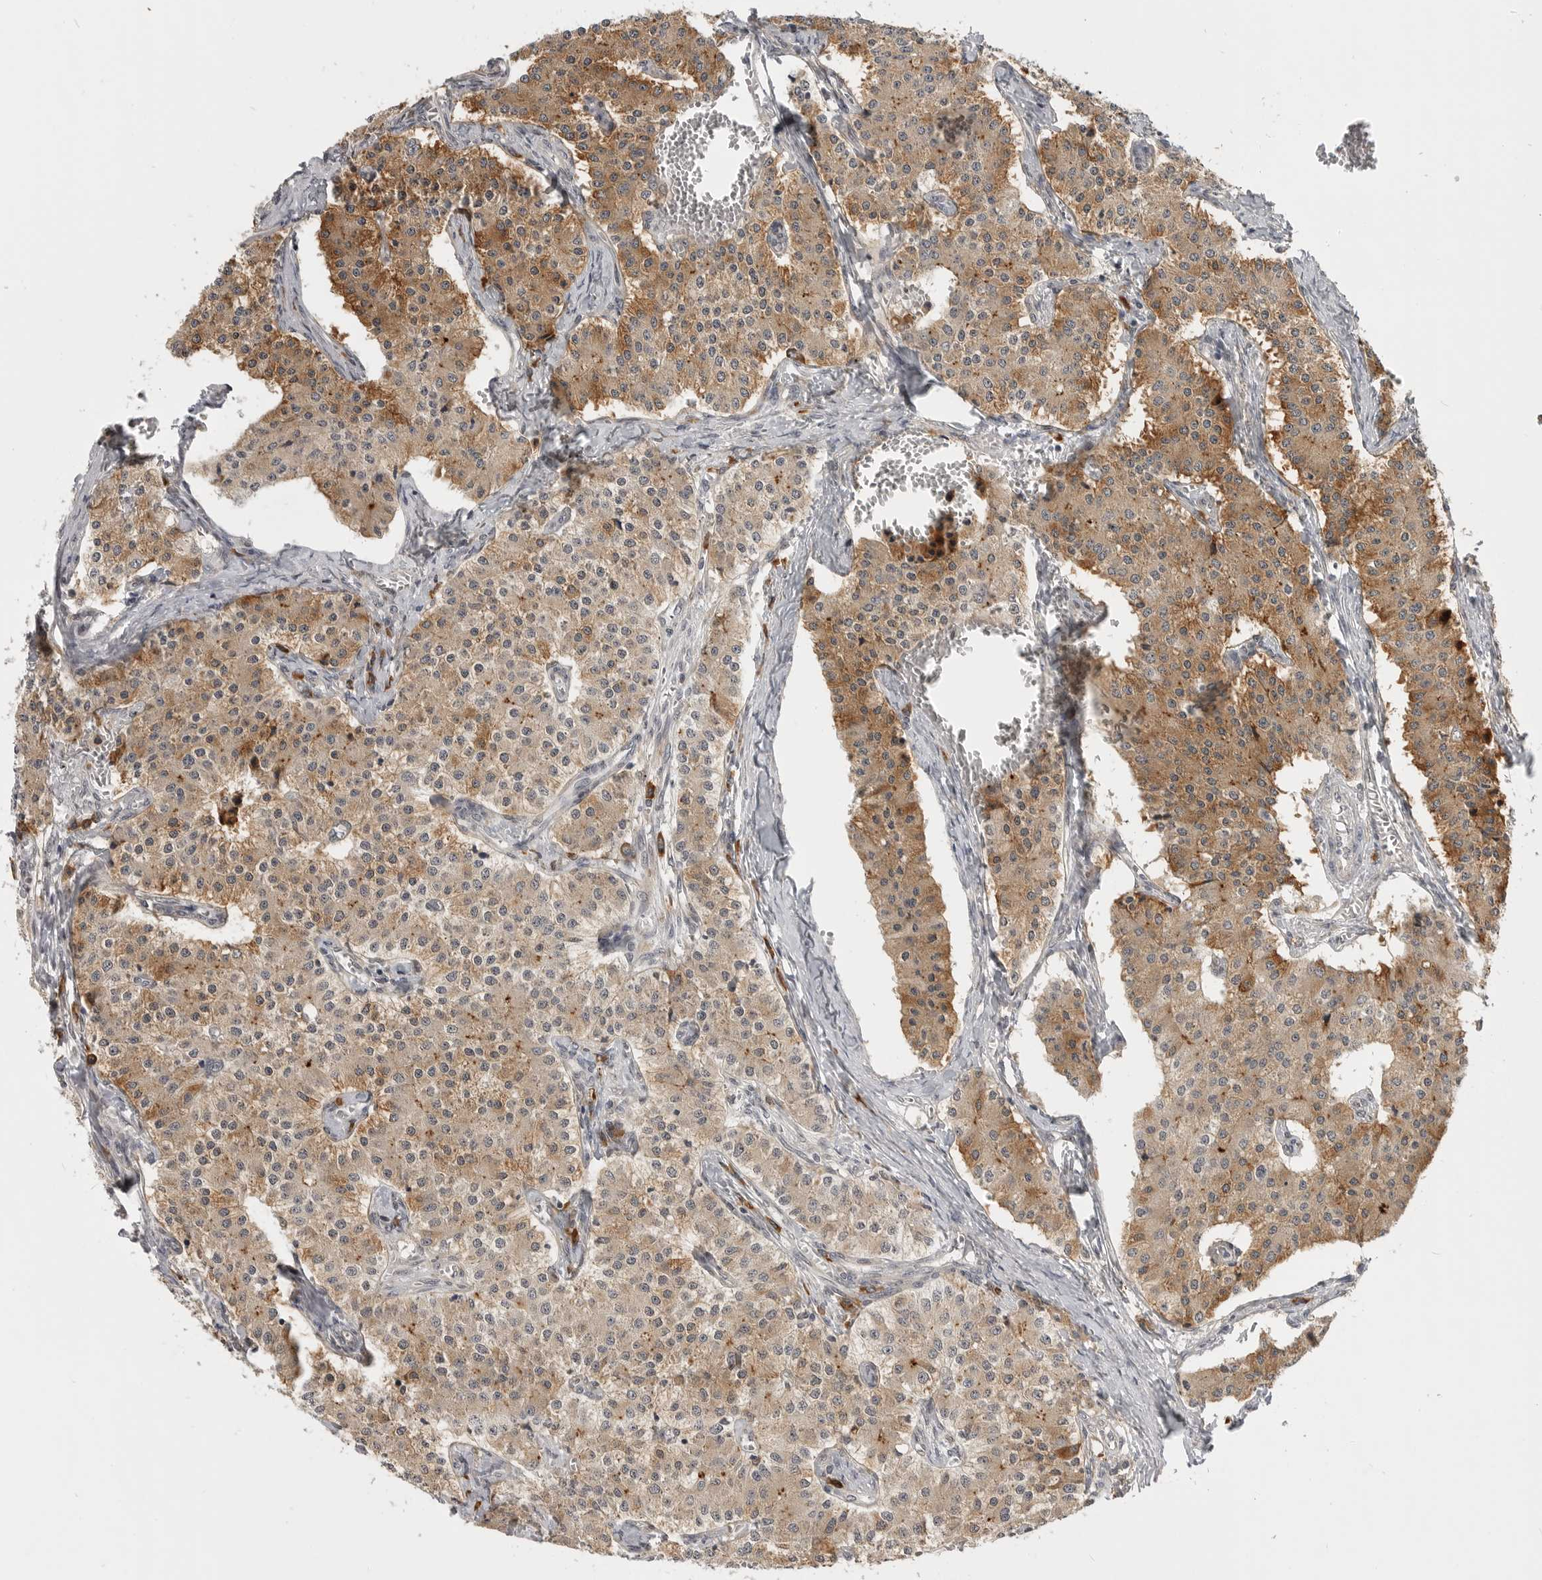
{"staining": {"intensity": "moderate", "quantity": ">75%", "location": "cytoplasmic/membranous"}, "tissue": "carcinoid", "cell_type": "Tumor cells", "image_type": "cancer", "snomed": [{"axis": "morphology", "description": "Carcinoid, malignant, NOS"}, {"axis": "topography", "description": "Colon"}], "caption": "DAB (3,3'-diaminobenzidine) immunohistochemical staining of human carcinoid reveals moderate cytoplasmic/membranous protein expression in approximately >75% of tumor cells.", "gene": "CEP295NL", "patient": {"sex": "female", "age": 52}}